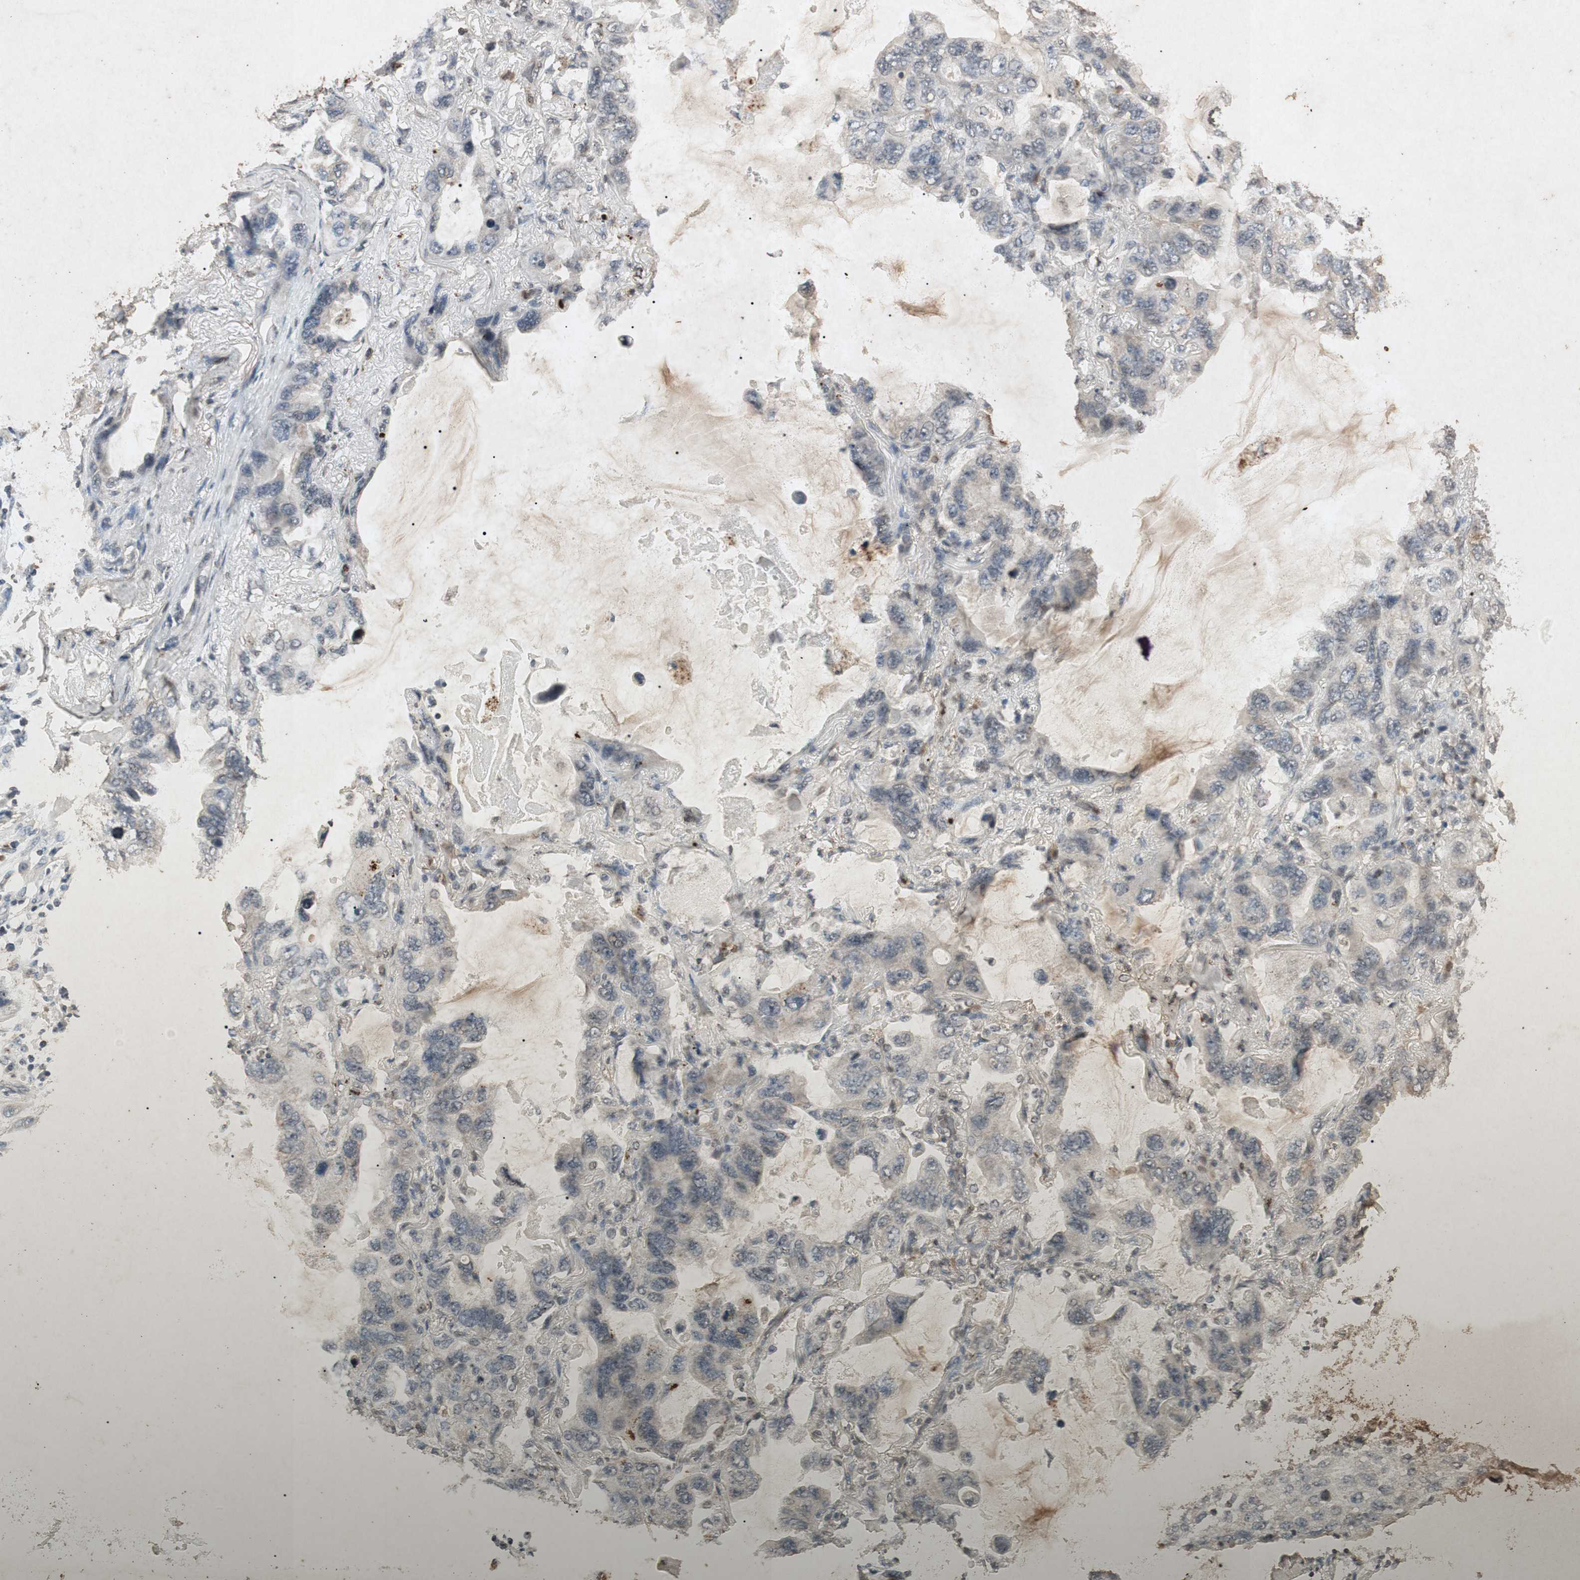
{"staining": {"intensity": "negative", "quantity": "none", "location": "none"}, "tissue": "lung cancer", "cell_type": "Tumor cells", "image_type": "cancer", "snomed": [{"axis": "morphology", "description": "Squamous cell carcinoma, NOS"}, {"axis": "topography", "description": "Lung"}], "caption": "Histopathology image shows no protein positivity in tumor cells of squamous cell carcinoma (lung) tissue.", "gene": "MSRB1", "patient": {"sex": "female", "age": 73}}